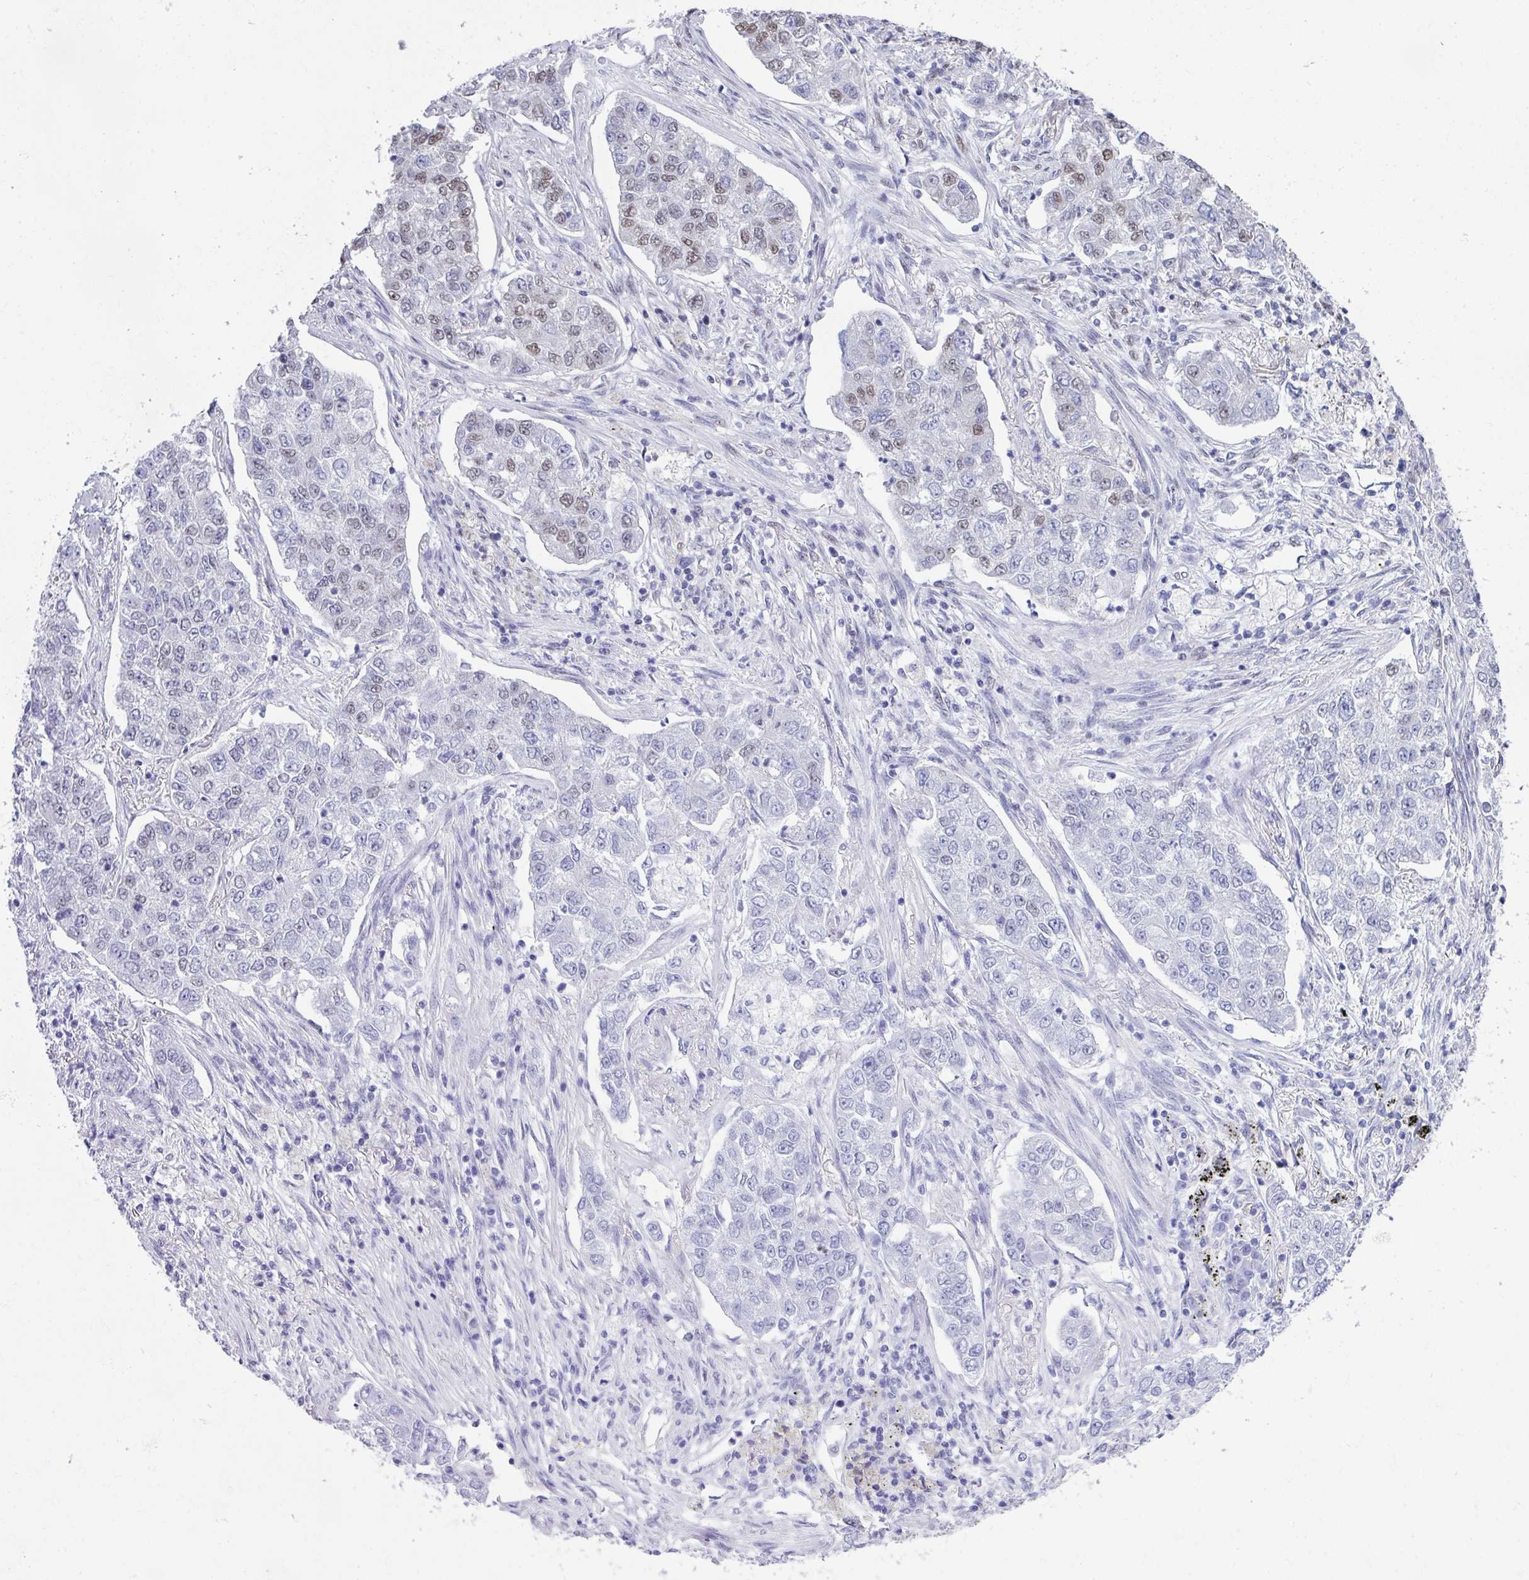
{"staining": {"intensity": "weak", "quantity": "<25%", "location": "nuclear"}, "tissue": "lung cancer", "cell_type": "Tumor cells", "image_type": "cancer", "snomed": [{"axis": "morphology", "description": "Adenocarcinoma, NOS"}, {"axis": "topography", "description": "Lung"}], "caption": "DAB immunohistochemical staining of human lung cancer (adenocarcinoma) demonstrates no significant staining in tumor cells. Nuclei are stained in blue.", "gene": "PUF60", "patient": {"sex": "male", "age": 49}}